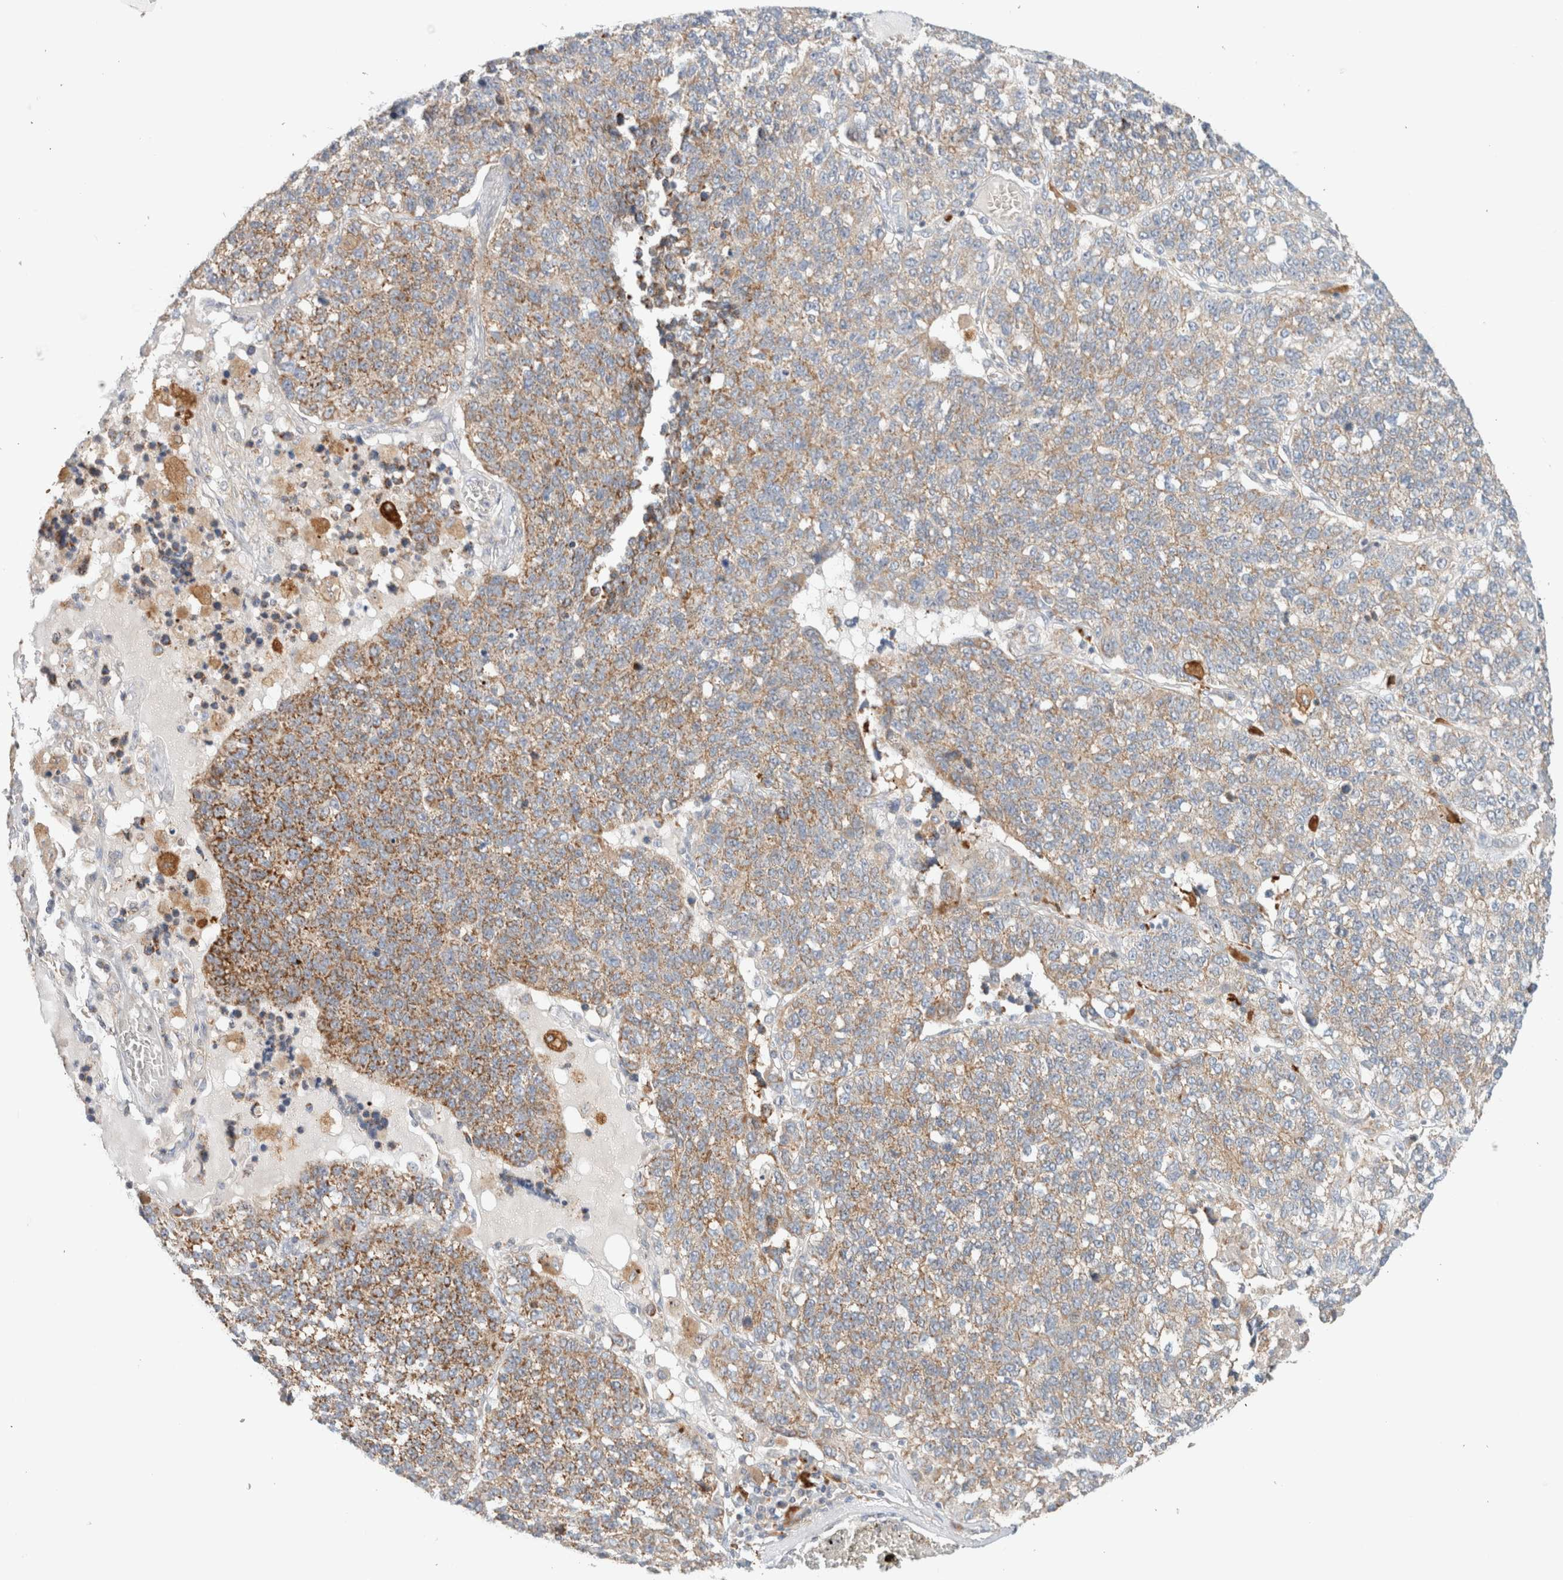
{"staining": {"intensity": "weak", "quantity": ">75%", "location": "cytoplasmic/membranous"}, "tissue": "lung cancer", "cell_type": "Tumor cells", "image_type": "cancer", "snomed": [{"axis": "morphology", "description": "Adenocarcinoma, NOS"}, {"axis": "topography", "description": "Lung"}], "caption": "Immunohistochemical staining of lung adenocarcinoma reveals low levels of weak cytoplasmic/membranous positivity in approximately >75% of tumor cells.", "gene": "MRM3", "patient": {"sex": "male", "age": 49}}